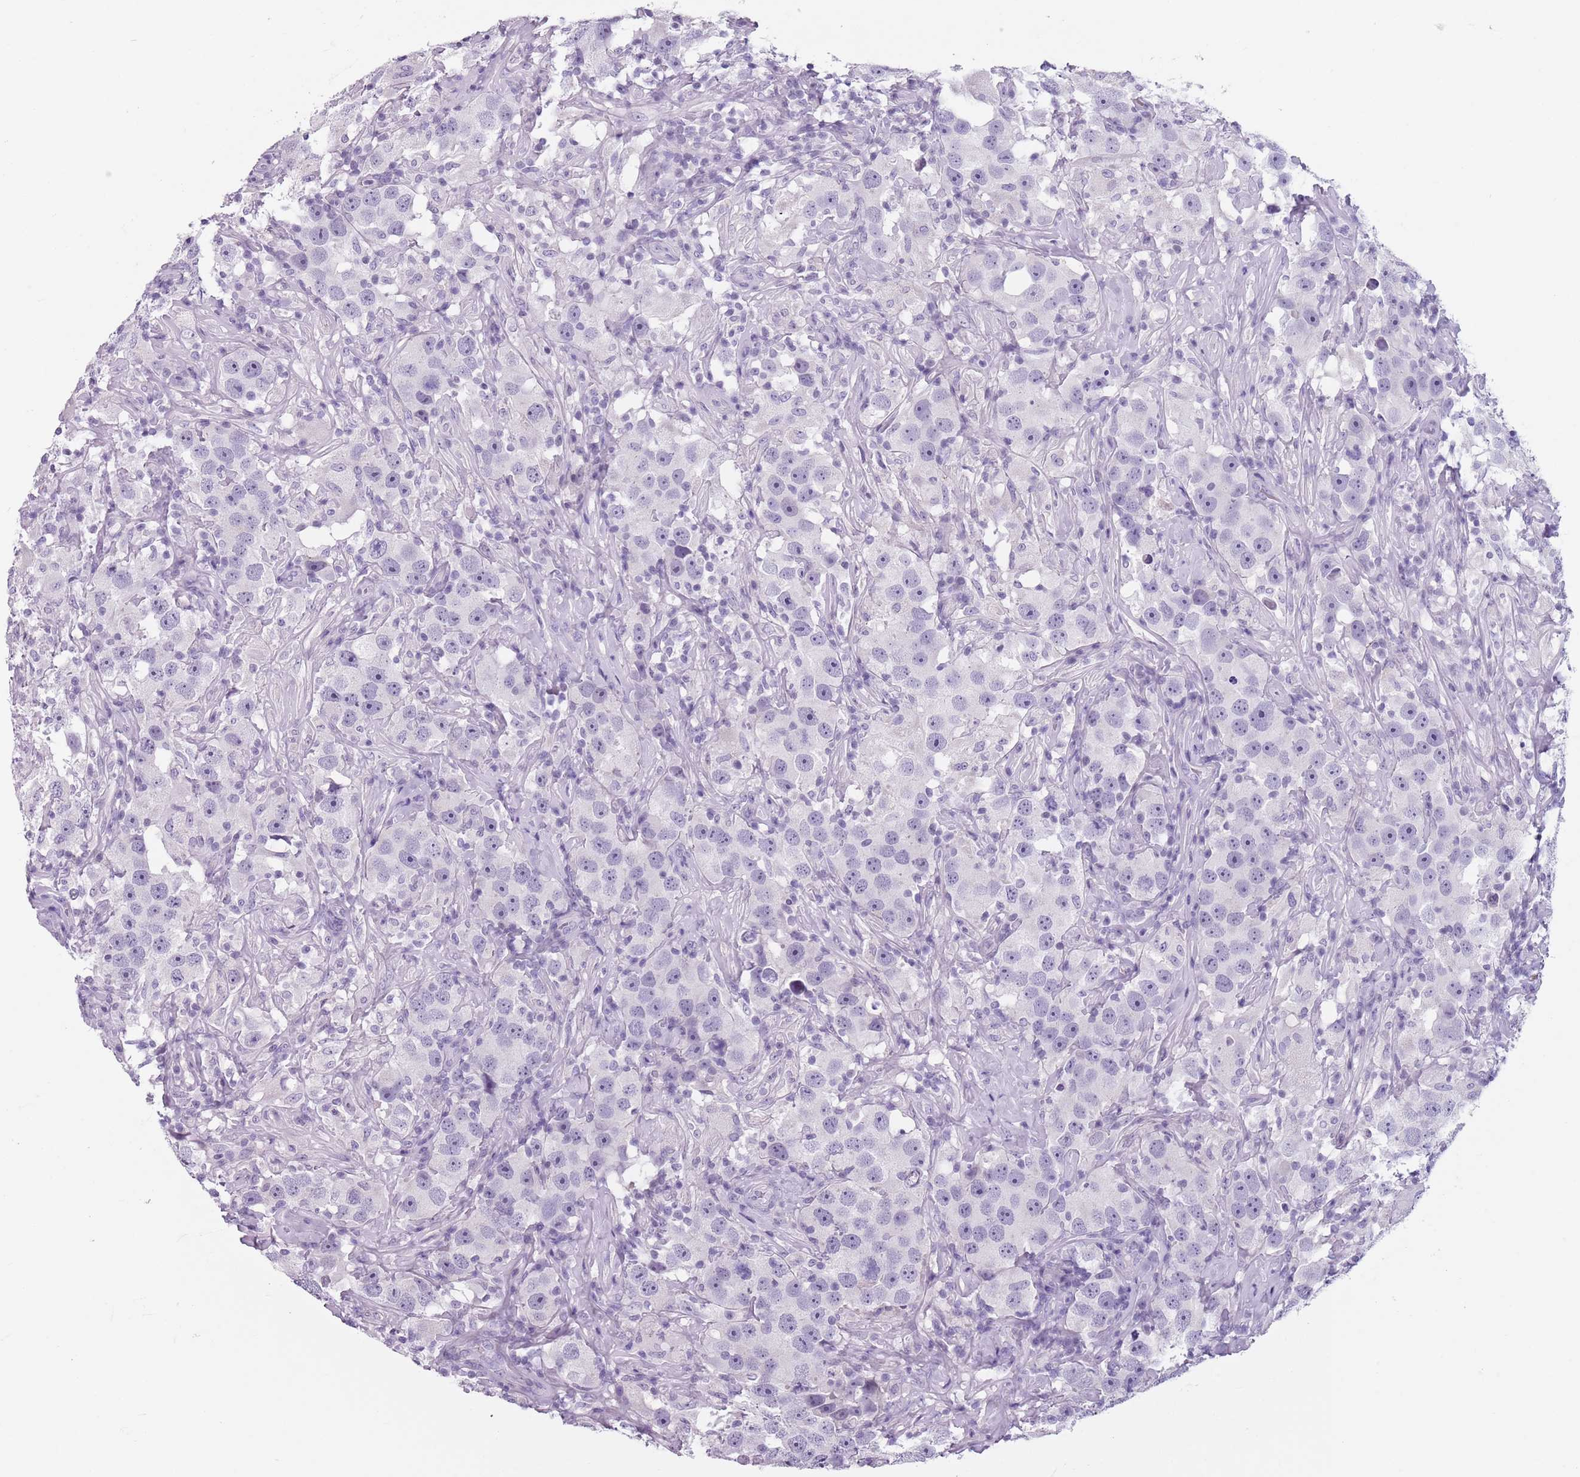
{"staining": {"intensity": "negative", "quantity": "none", "location": "none"}, "tissue": "testis cancer", "cell_type": "Tumor cells", "image_type": "cancer", "snomed": [{"axis": "morphology", "description": "Seminoma, NOS"}, {"axis": "topography", "description": "Testis"}], "caption": "Immunohistochemistry (IHC) photomicrograph of neoplastic tissue: testis cancer (seminoma) stained with DAB (3,3'-diaminobenzidine) exhibits no significant protein positivity in tumor cells. (Immunohistochemistry, brightfield microscopy, high magnification).", "gene": "SPESP1", "patient": {"sex": "male", "age": 49}}